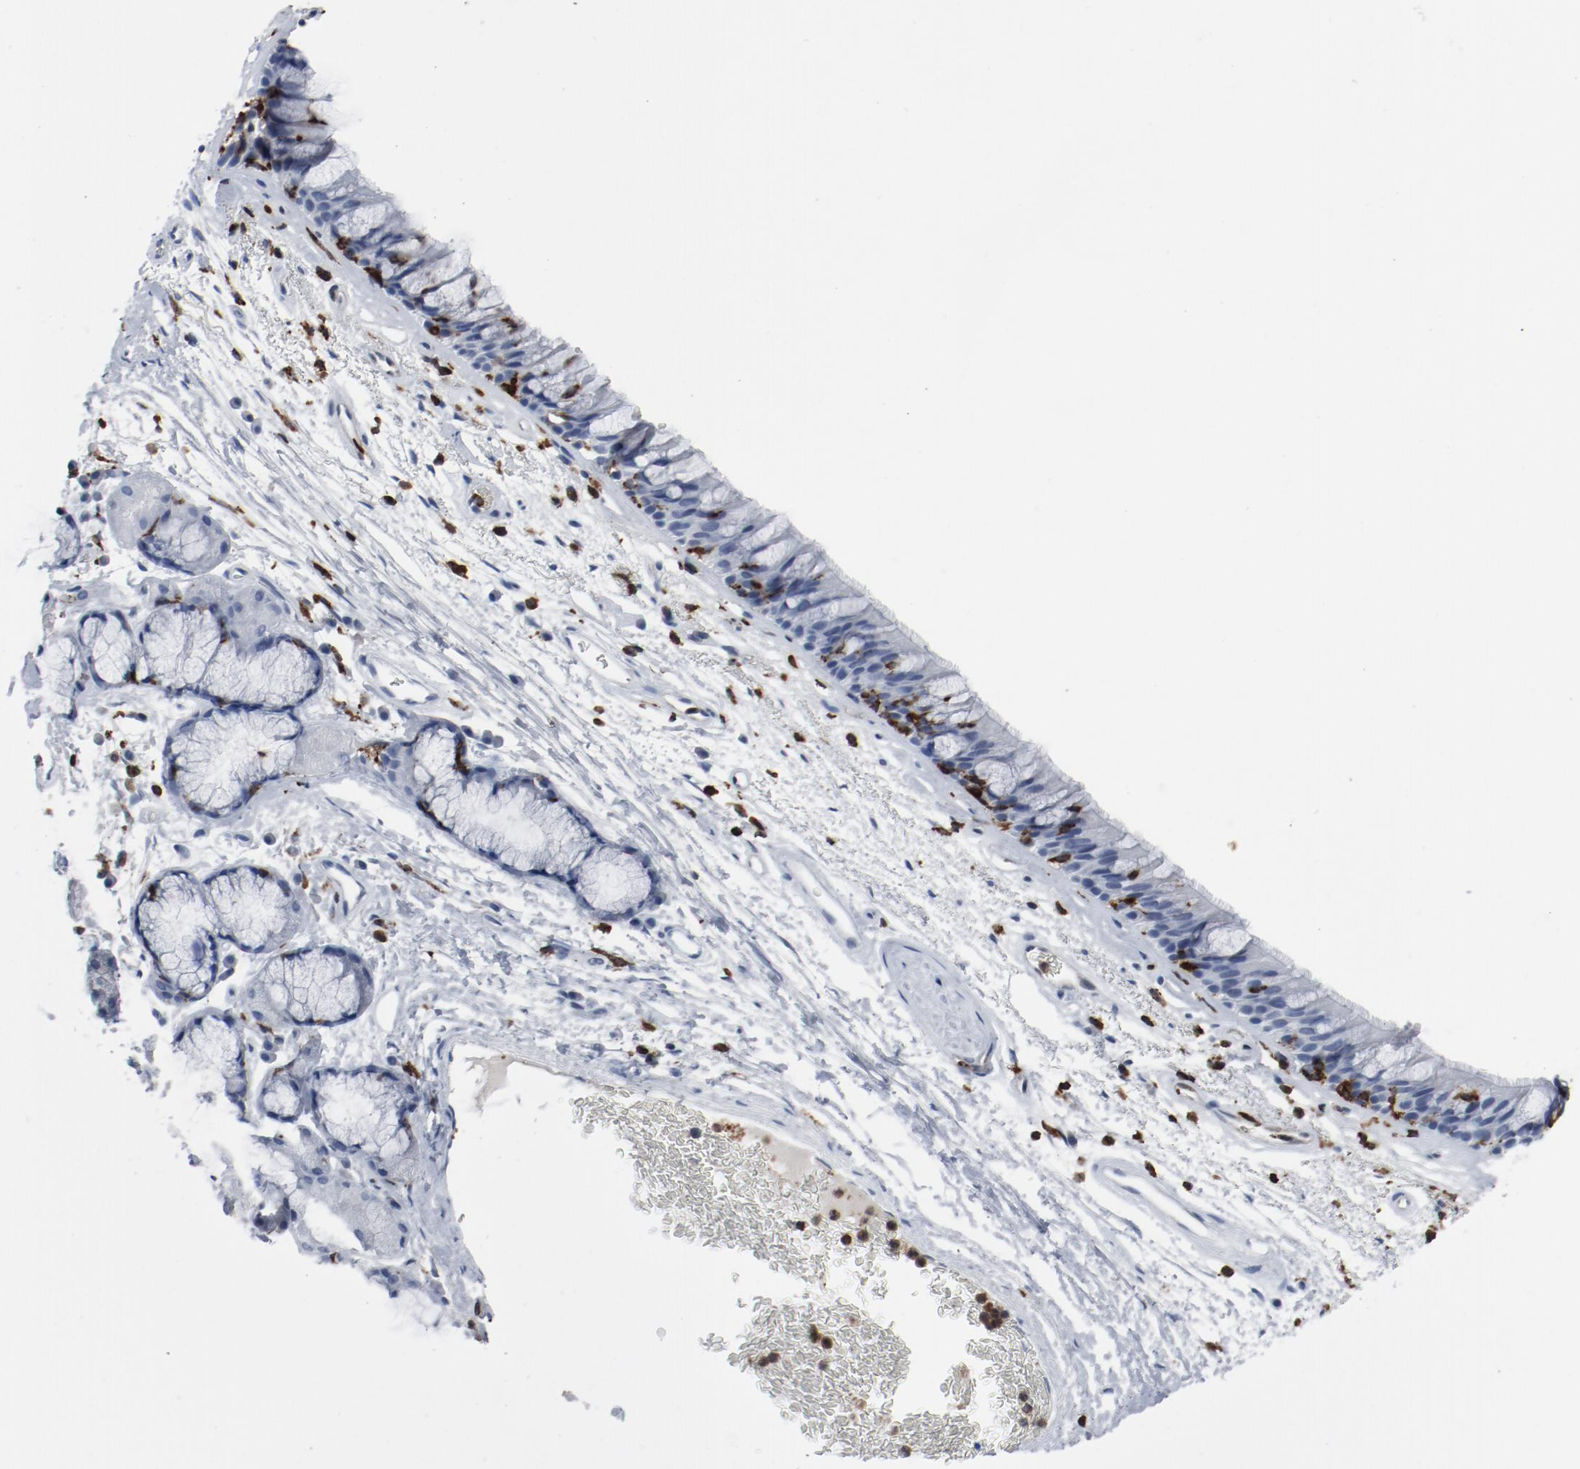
{"staining": {"intensity": "negative", "quantity": "none", "location": "none"}, "tissue": "bronchus", "cell_type": "Respiratory epithelial cells", "image_type": "normal", "snomed": [{"axis": "morphology", "description": "Normal tissue, NOS"}, {"axis": "morphology", "description": "Adenocarcinoma, NOS"}, {"axis": "topography", "description": "Bronchus"}, {"axis": "topography", "description": "Lung"}], "caption": "Immunohistochemistry micrograph of unremarkable bronchus: human bronchus stained with DAB displays no significant protein staining in respiratory epithelial cells.", "gene": "LCP2", "patient": {"sex": "female", "age": 54}}